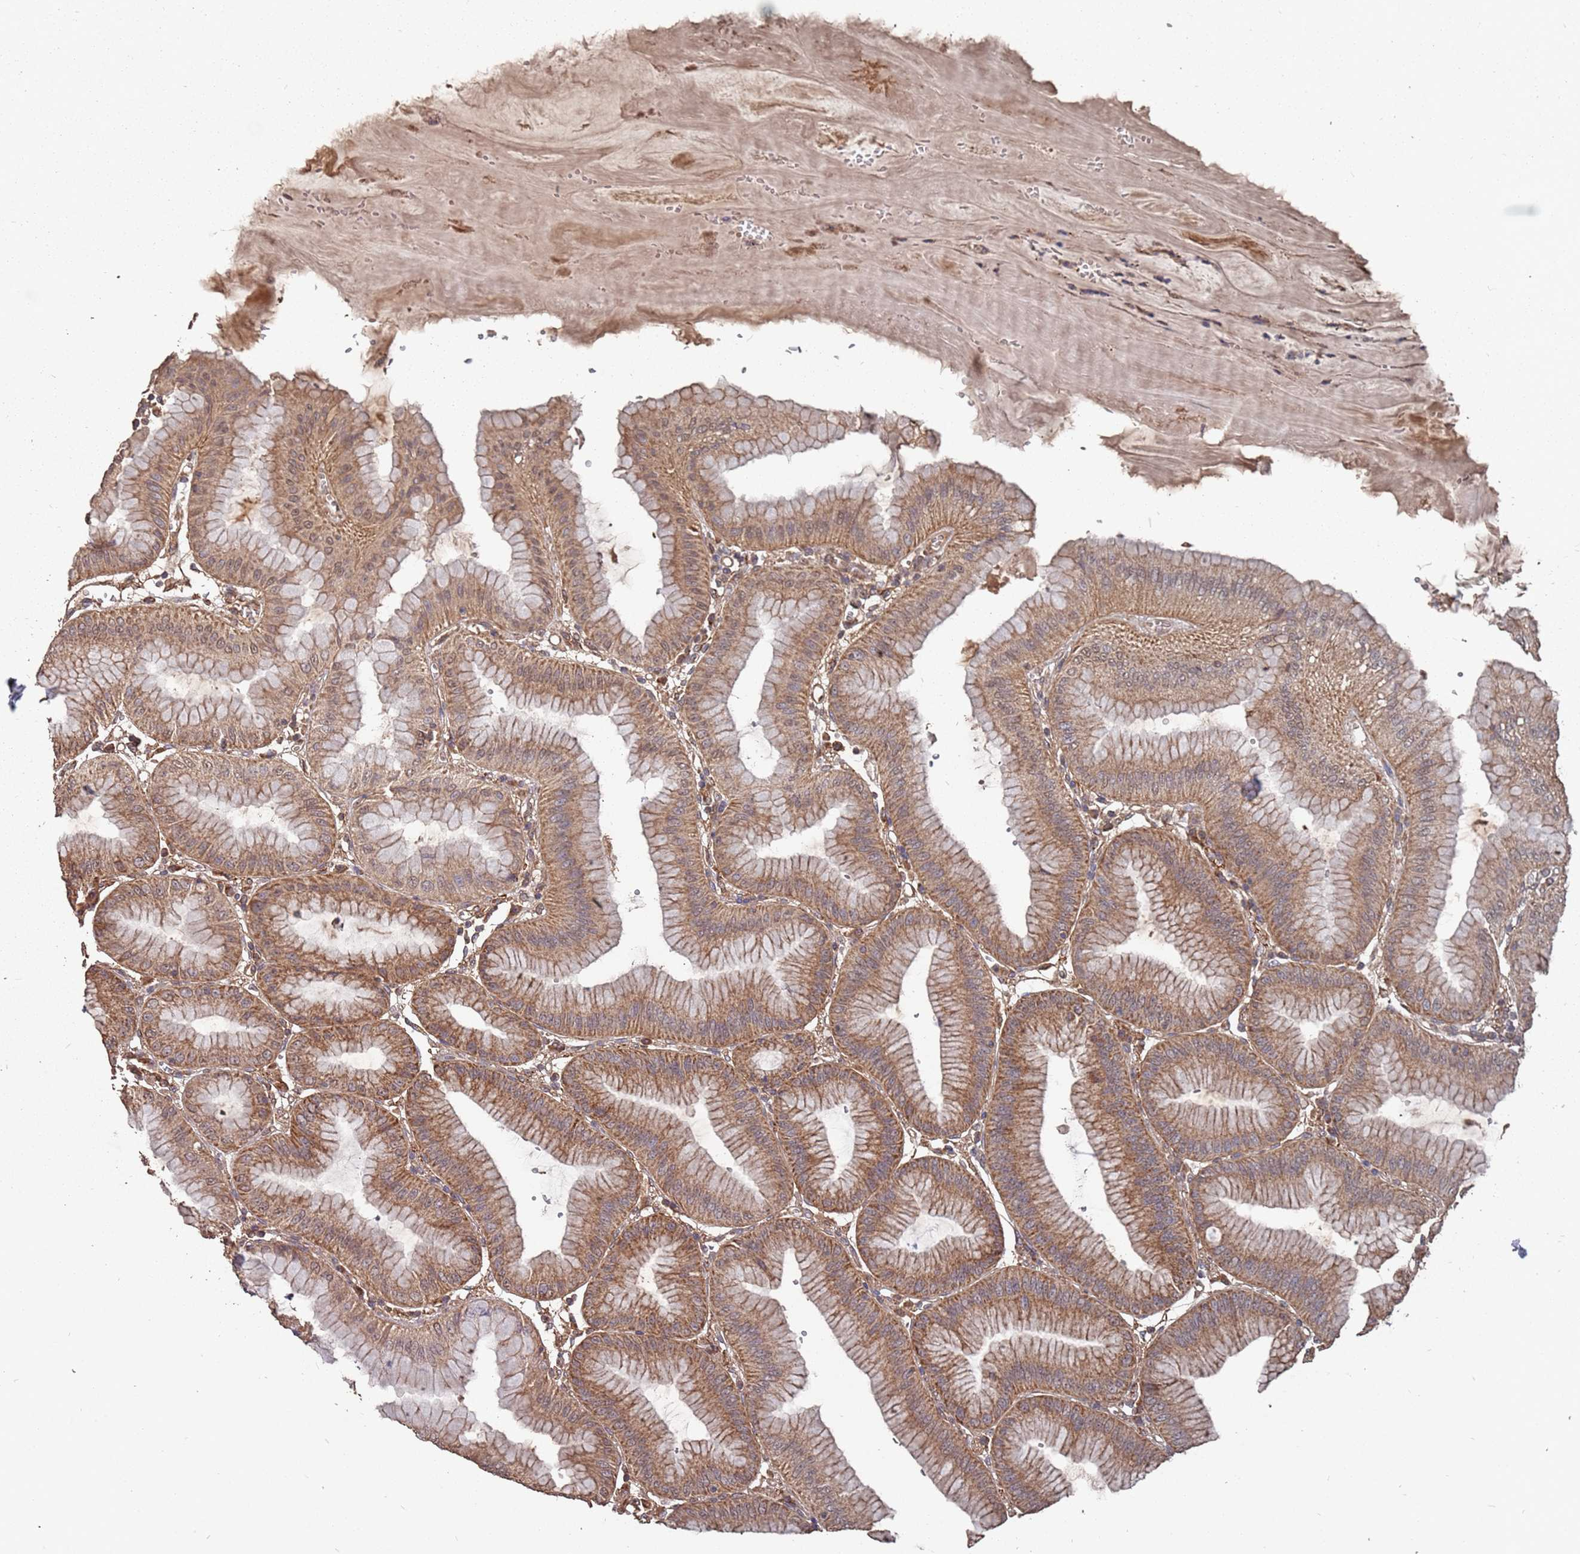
{"staining": {"intensity": "moderate", "quantity": ">75%", "location": "cytoplasmic/membranous"}, "tissue": "stomach", "cell_type": "Glandular cells", "image_type": "normal", "snomed": [{"axis": "morphology", "description": "Normal tissue, NOS"}, {"axis": "topography", "description": "Stomach, lower"}], "caption": "Moderate cytoplasmic/membranous expression is appreciated in about >75% of glandular cells in benign stomach.", "gene": "PRORP", "patient": {"sex": "male", "age": 71}}